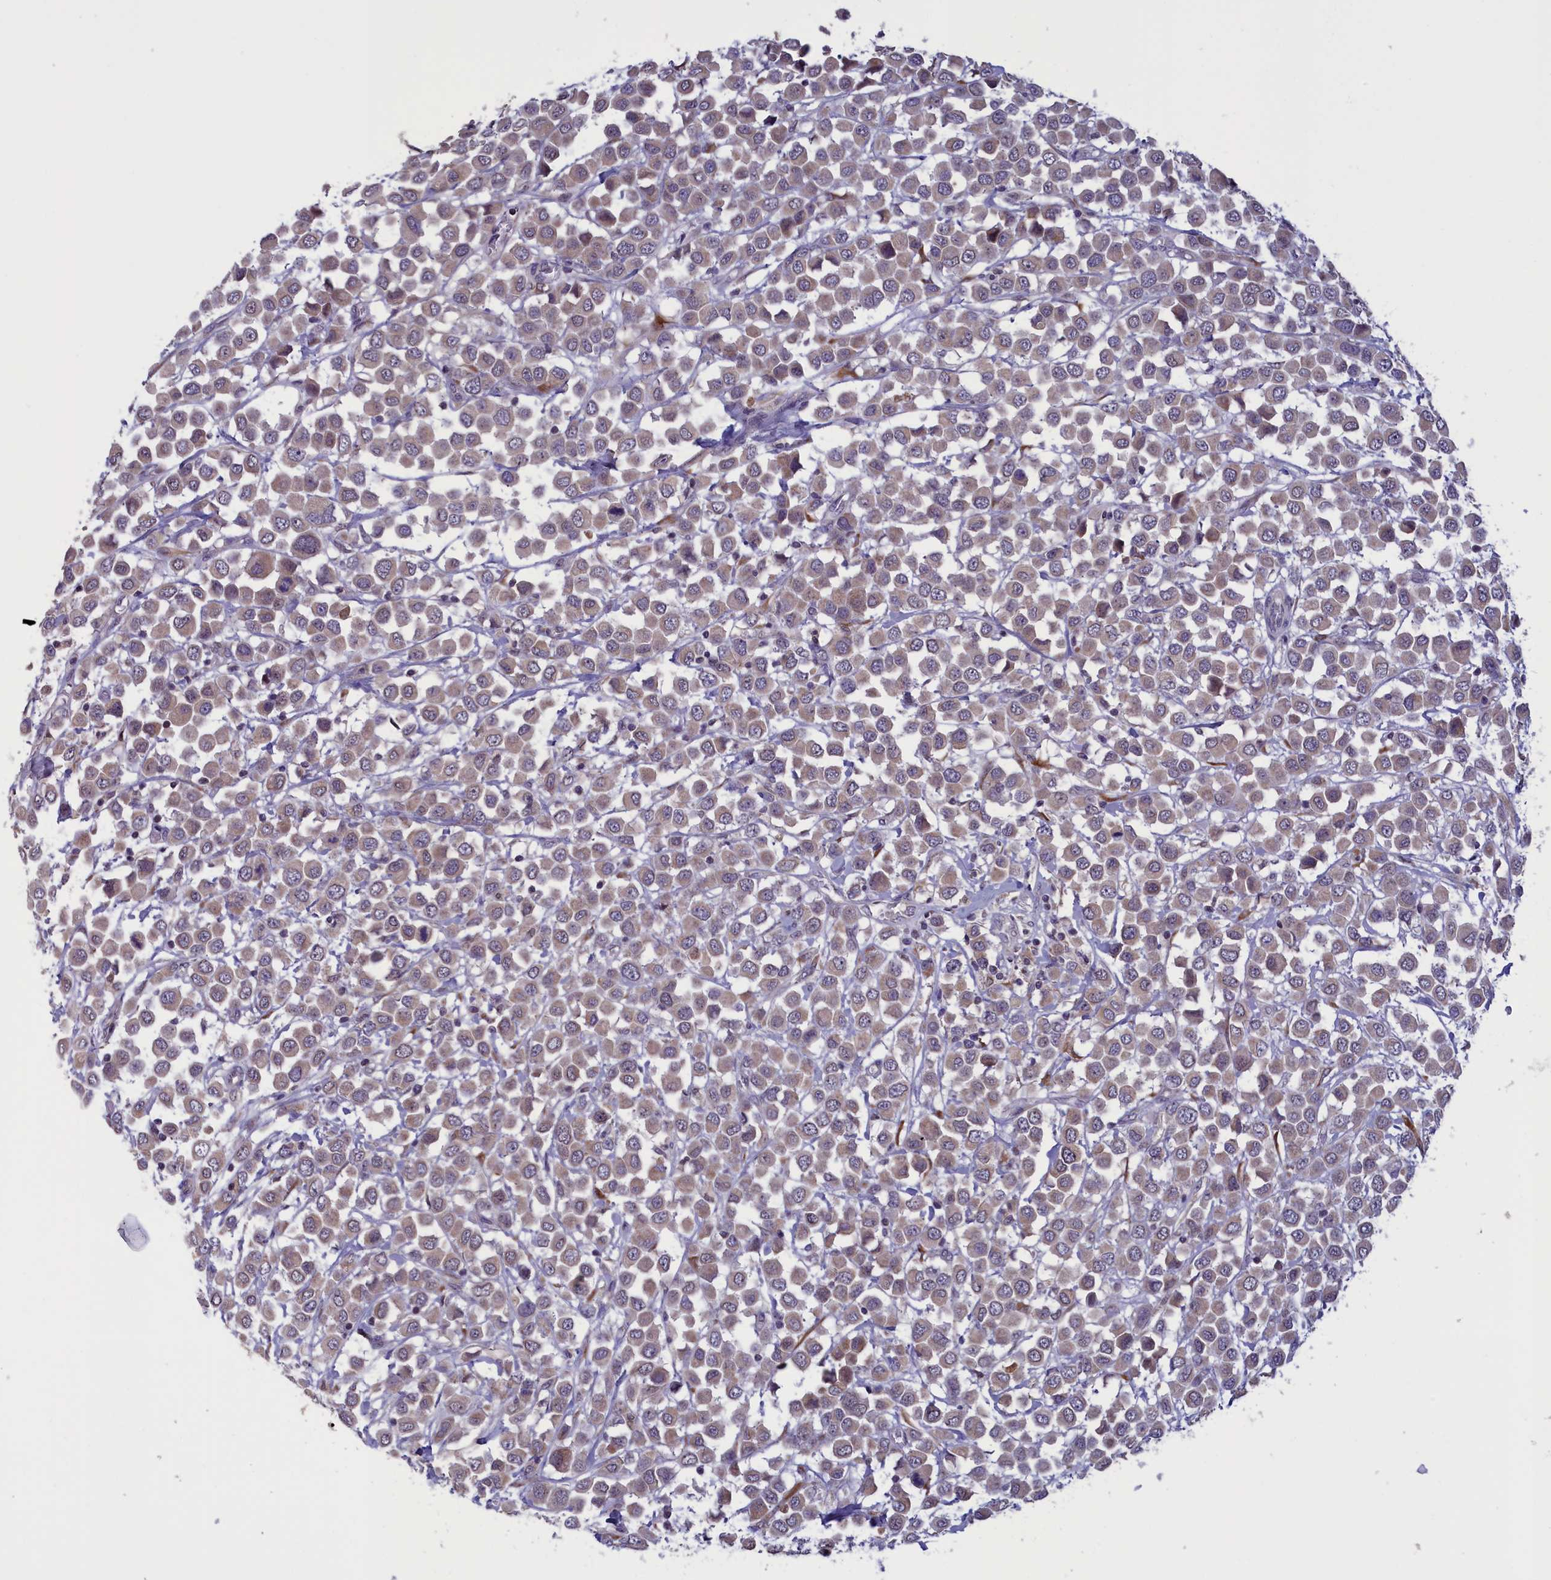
{"staining": {"intensity": "moderate", "quantity": ">75%", "location": "cytoplasmic/membranous"}, "tissue": "breast cancer", "cell_type": "Tumor cells", "image_type": "cancer", "snomed": [{"axis": "morphology", "description": "Duct carcinoma"}, {"axis": "topography", "description": "Breast"}], "caption": "Immunohistochemistry (IHC) photomicrograph of human breast cancer stained for a protein (brown), which displays medium levels of moderate cytoplasmic/membranous expression in approximately >75% of tumor cells.", "gene": "PARS2", "patient": {"sex": "female", "age": 61}}